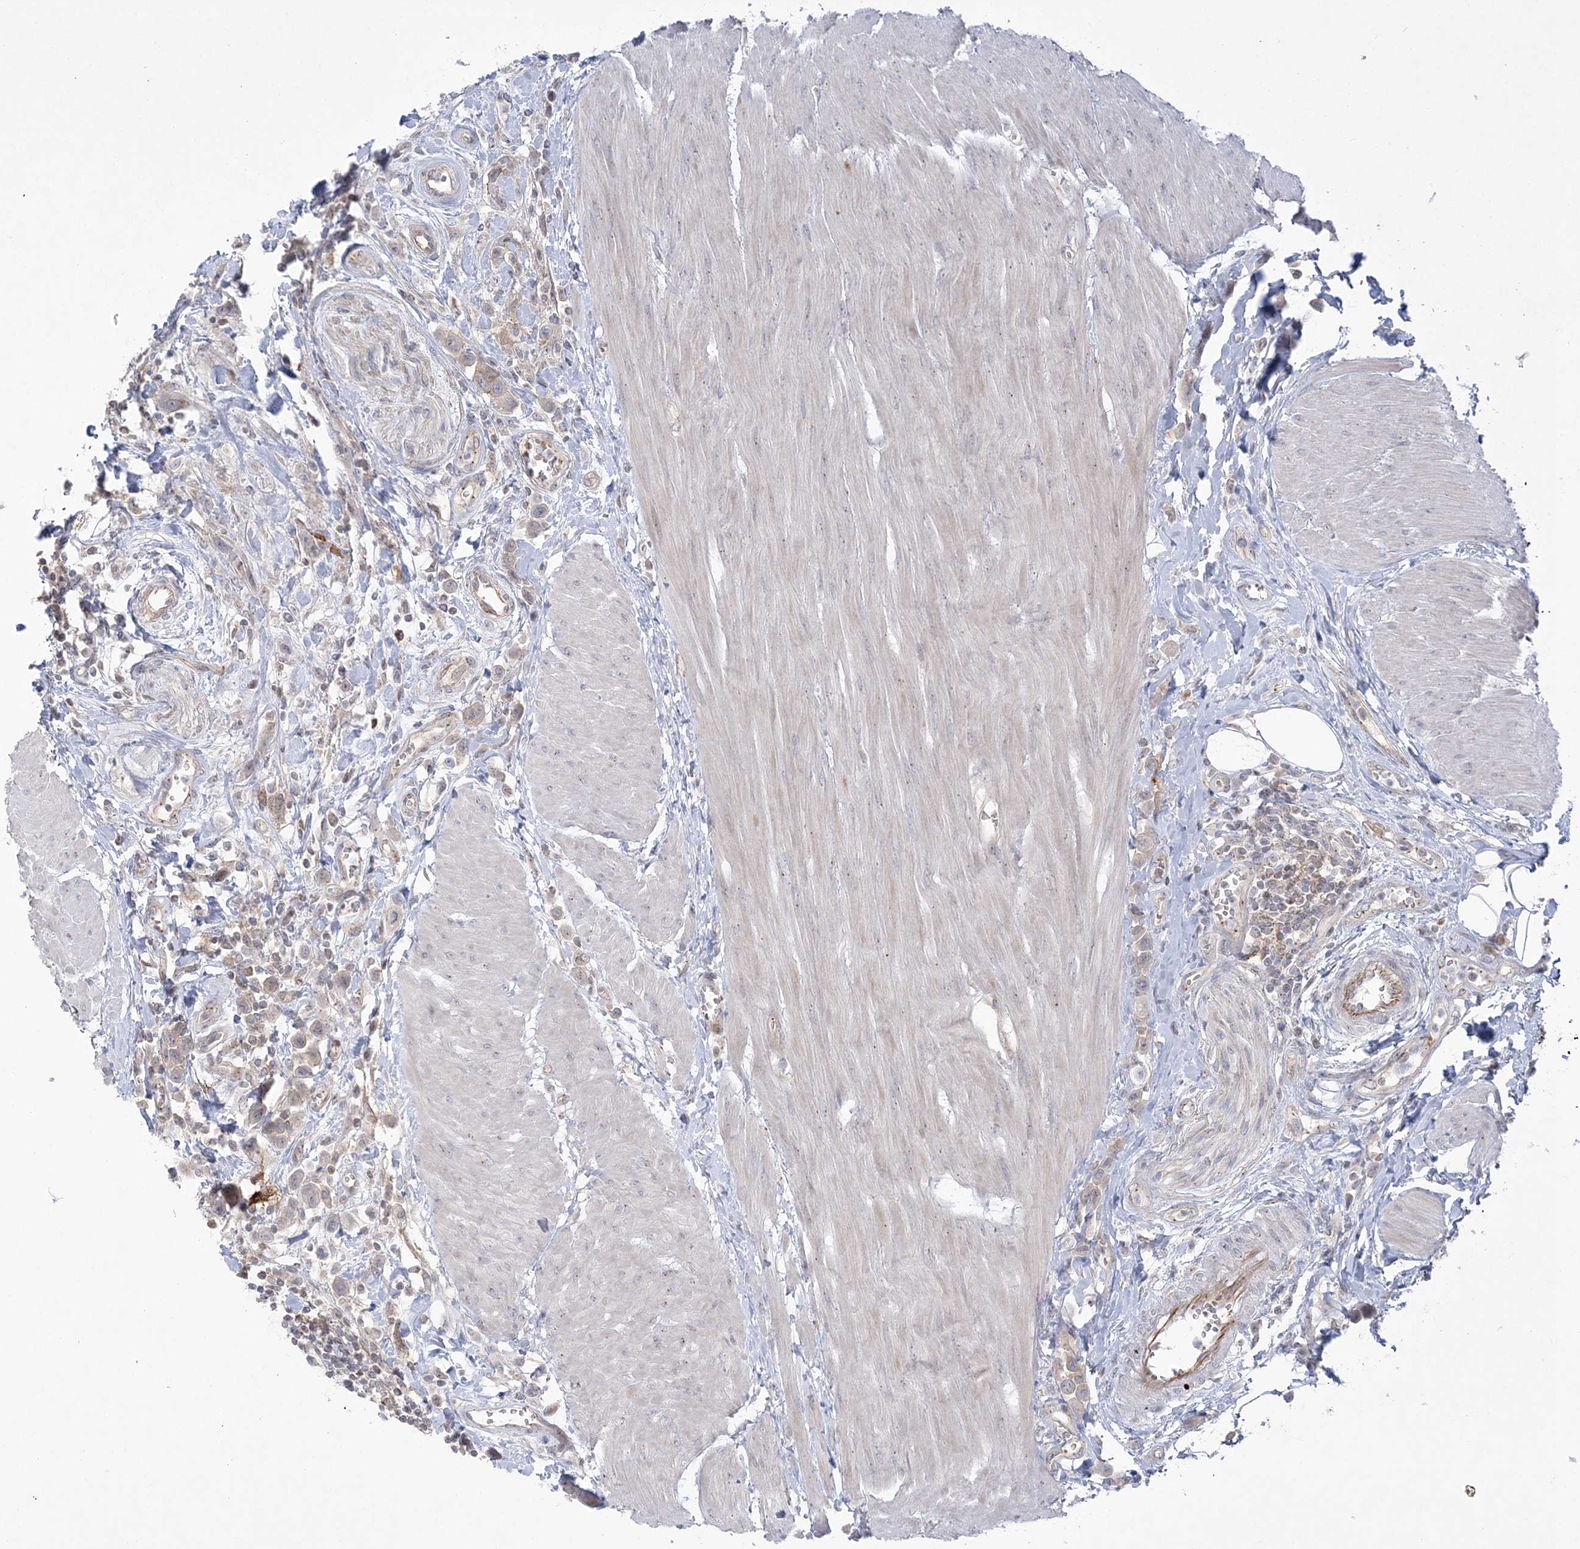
{"staining": {"intensity": "weak", "quantity": "<25%", "location": "cytoplasmic/membranous"}, "tissue": "urothelial cancer", "cell_type": "Tumor cells", "image_type": "cancer", "snomed": [{"axis": "morphology", "description": "Urothelial carcinoma, High grade"}, {"axis": "topography", "description": "Urinary bladder"}], "caption": "The immunohistochemistry (IHC) micrograph has no significant staining in tumor cells of urothelial cancer tissue.", "gene": "ADAMTS12", "patient": {"sex": "male", "age": 50}}